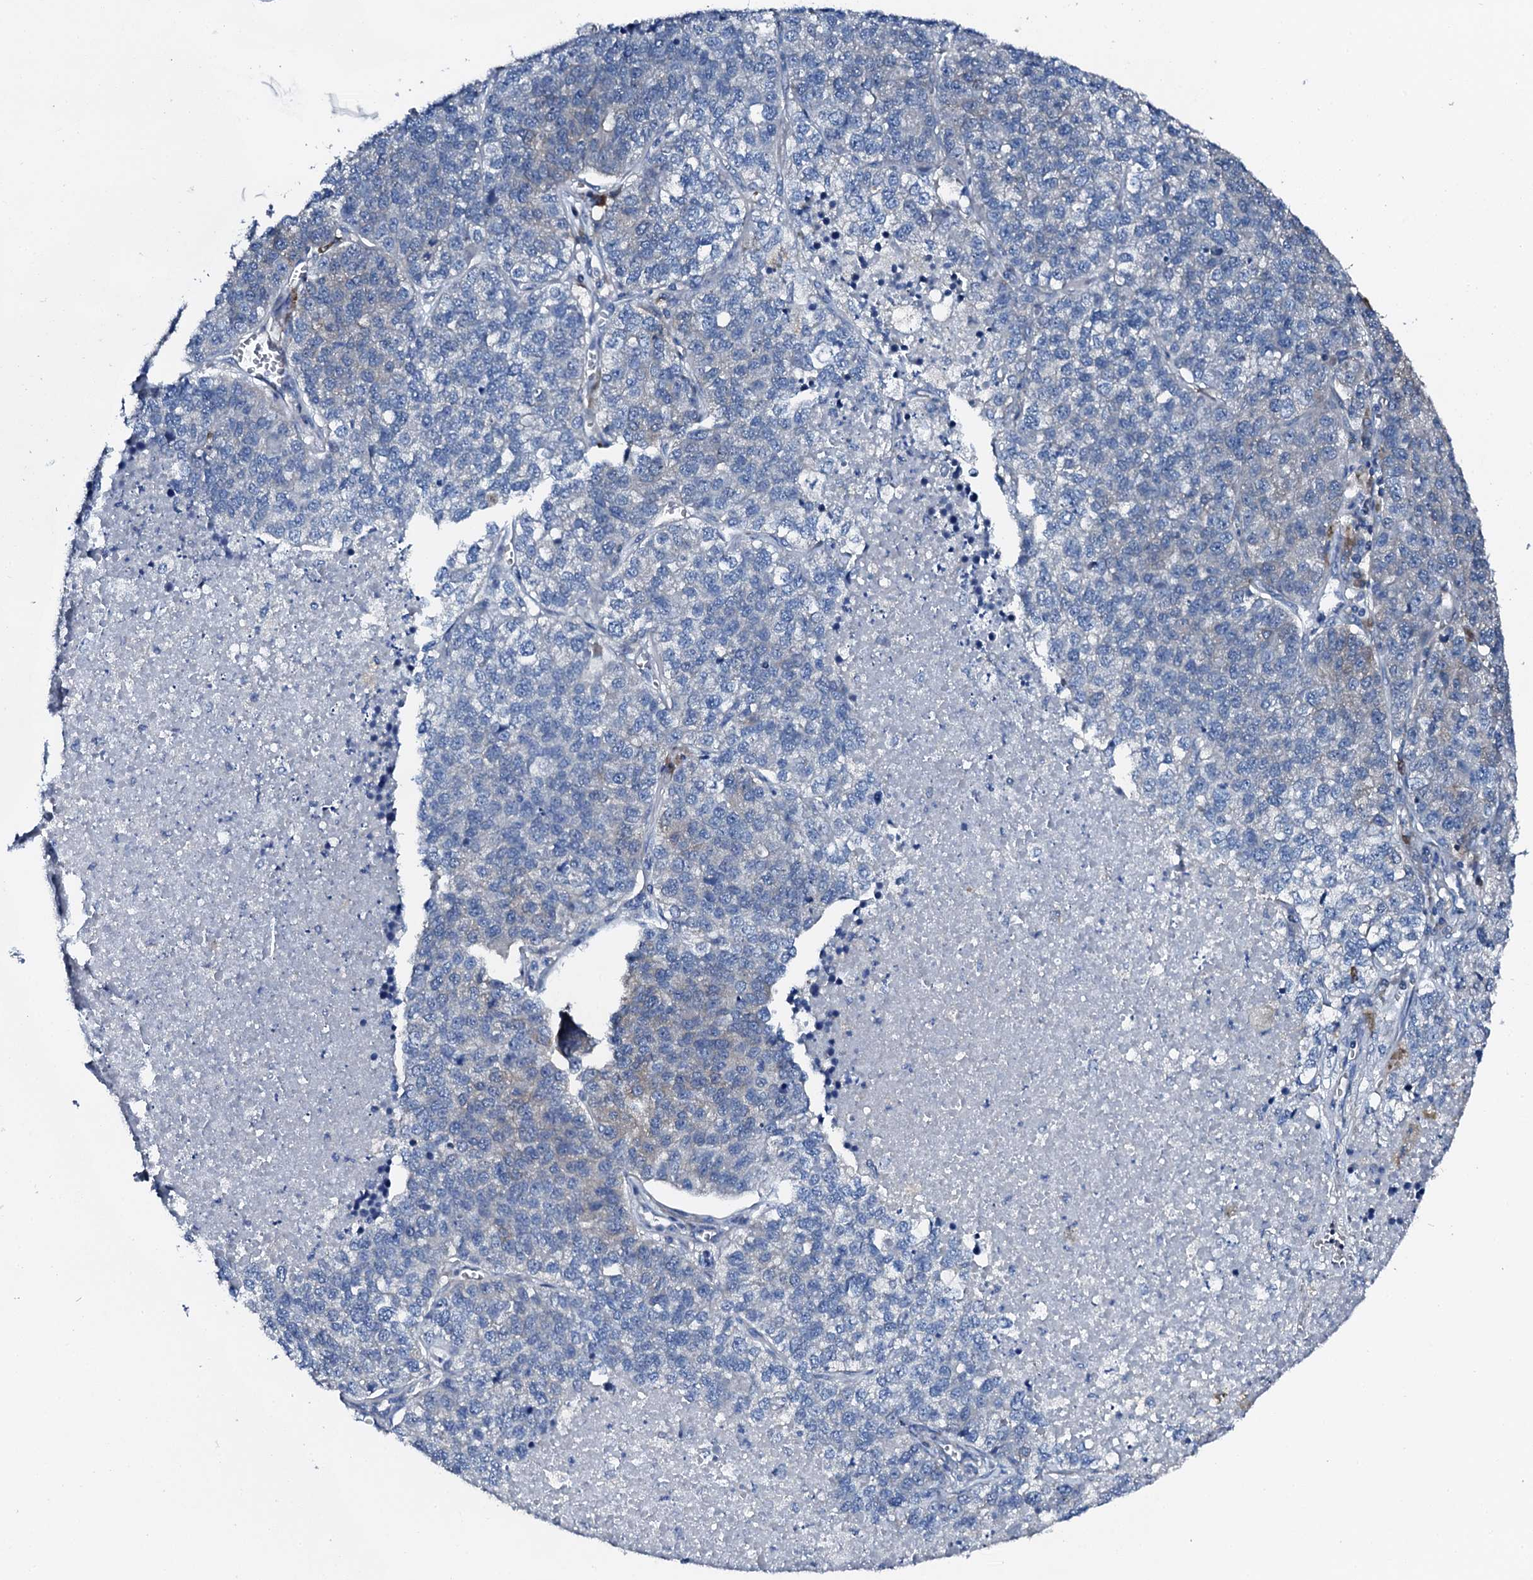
{"staining": {"intensity": "negative", "quantity": "none", "location": "none"}, "tissue": "lung cancer", "cell_type": "Tumor cells", "image_type": "cancer", "snomed": [{"axis": "morphology", "description": "Adenocarcinoma, NOS"}, {"axis": "topography", "description": "Lung"}], "caption": "A histopathology image of human lung cancer (adenocarcinoma) is negative for staining in tumor cells.", "gene": "GFOD2", "patient": {"sex": "male", "age": 49}}